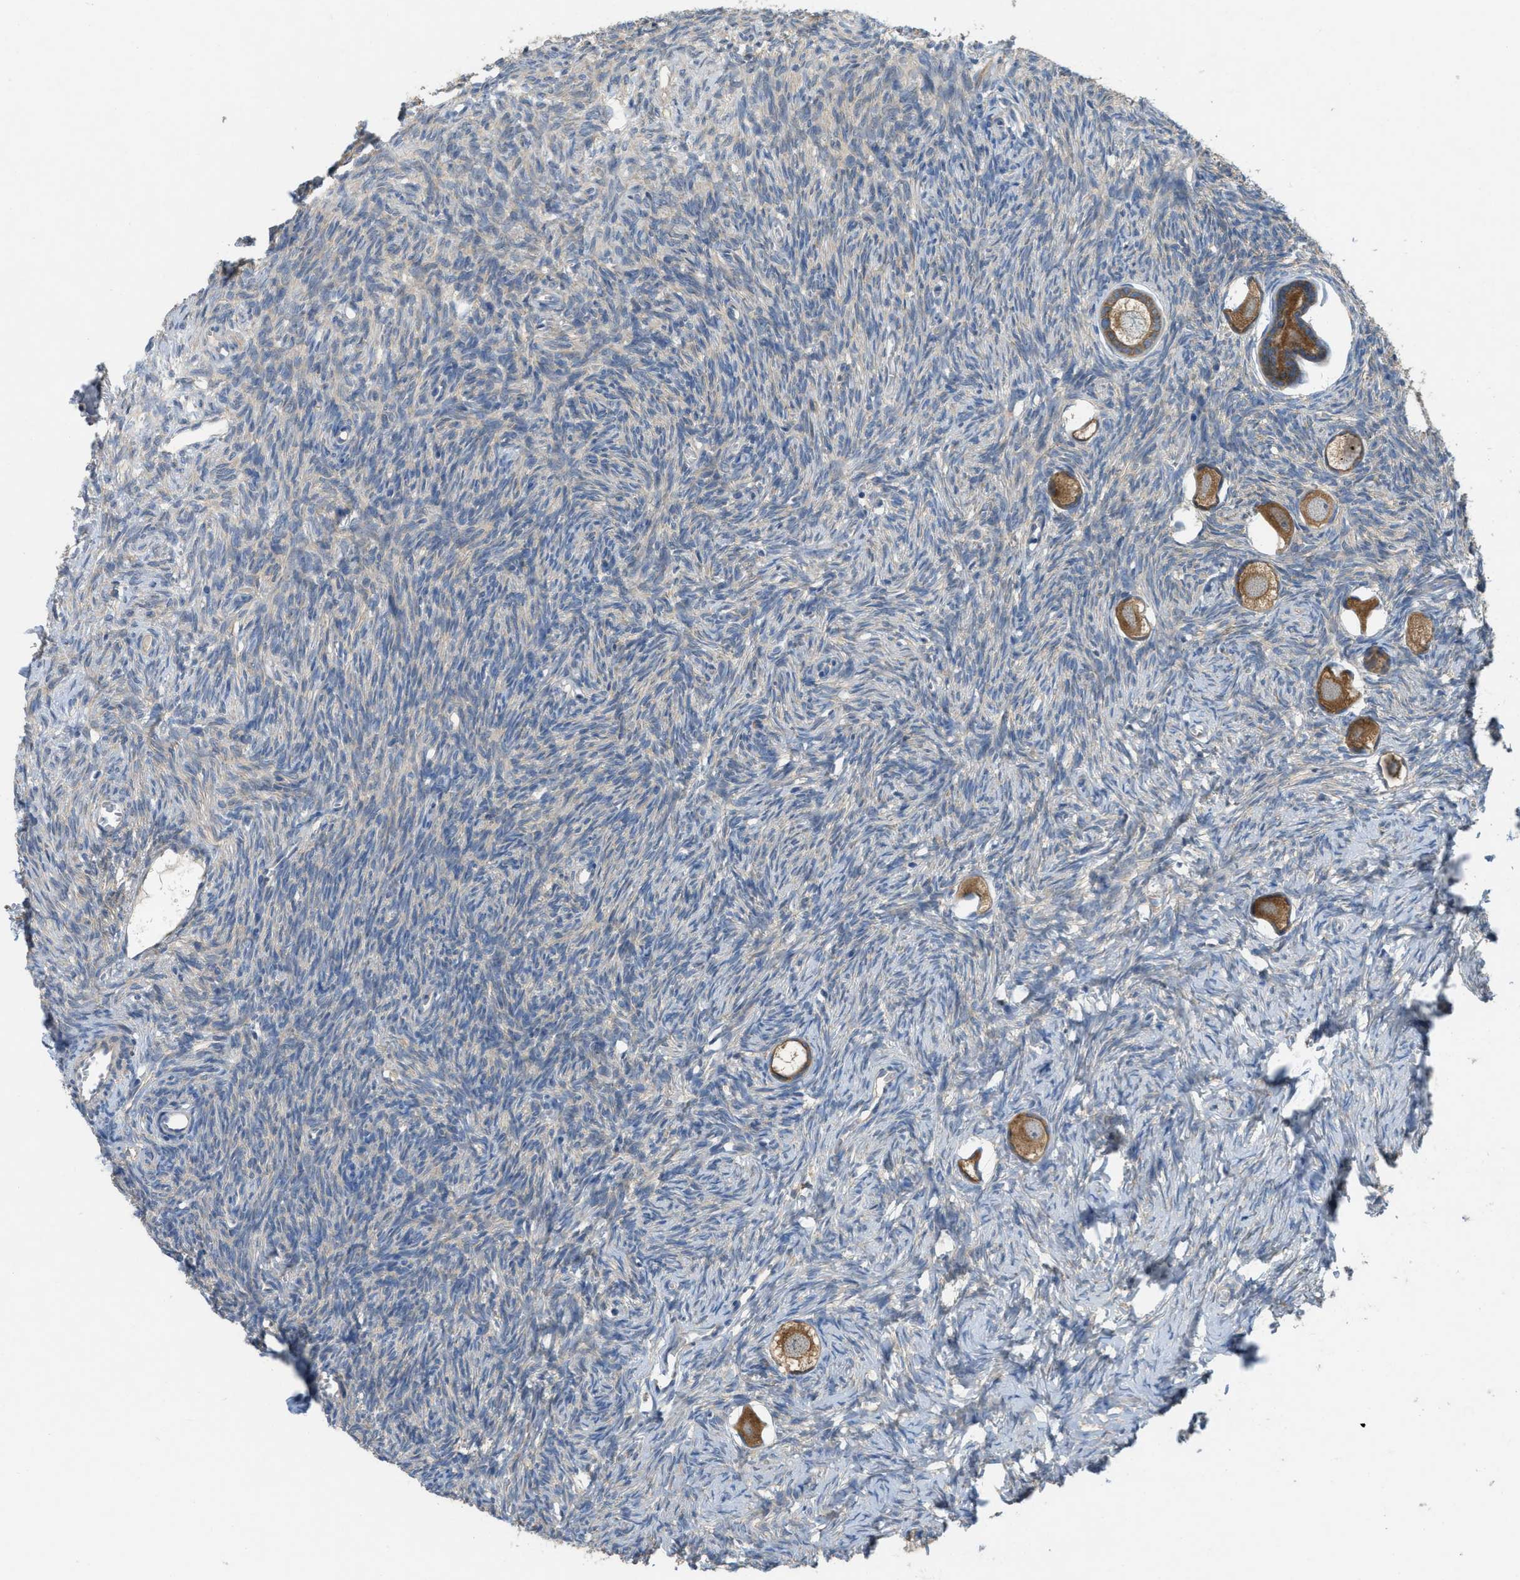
{"staining": {"intensity": "moderate", "quantity": ">75%", "location": "cytoplasmic/membranous"}, "tissue": "ovary", "cell_type": "Follicle cells", "image_type": "normal", "snomed": [{"axis": "morphology", "description": "Normal tissue, NOS"}, {"axis": "topography", "description": "Ovary"}], "caption": "Follicle cells exhibit medium levels of moderate cytoplasmic/membranous expression in about >75% of cells in normal human ovary. (DAB IHC with brightfield microscopy, high magnification).", "gene": "UBA5", "patient": {"sex": "female", "age": 27}}